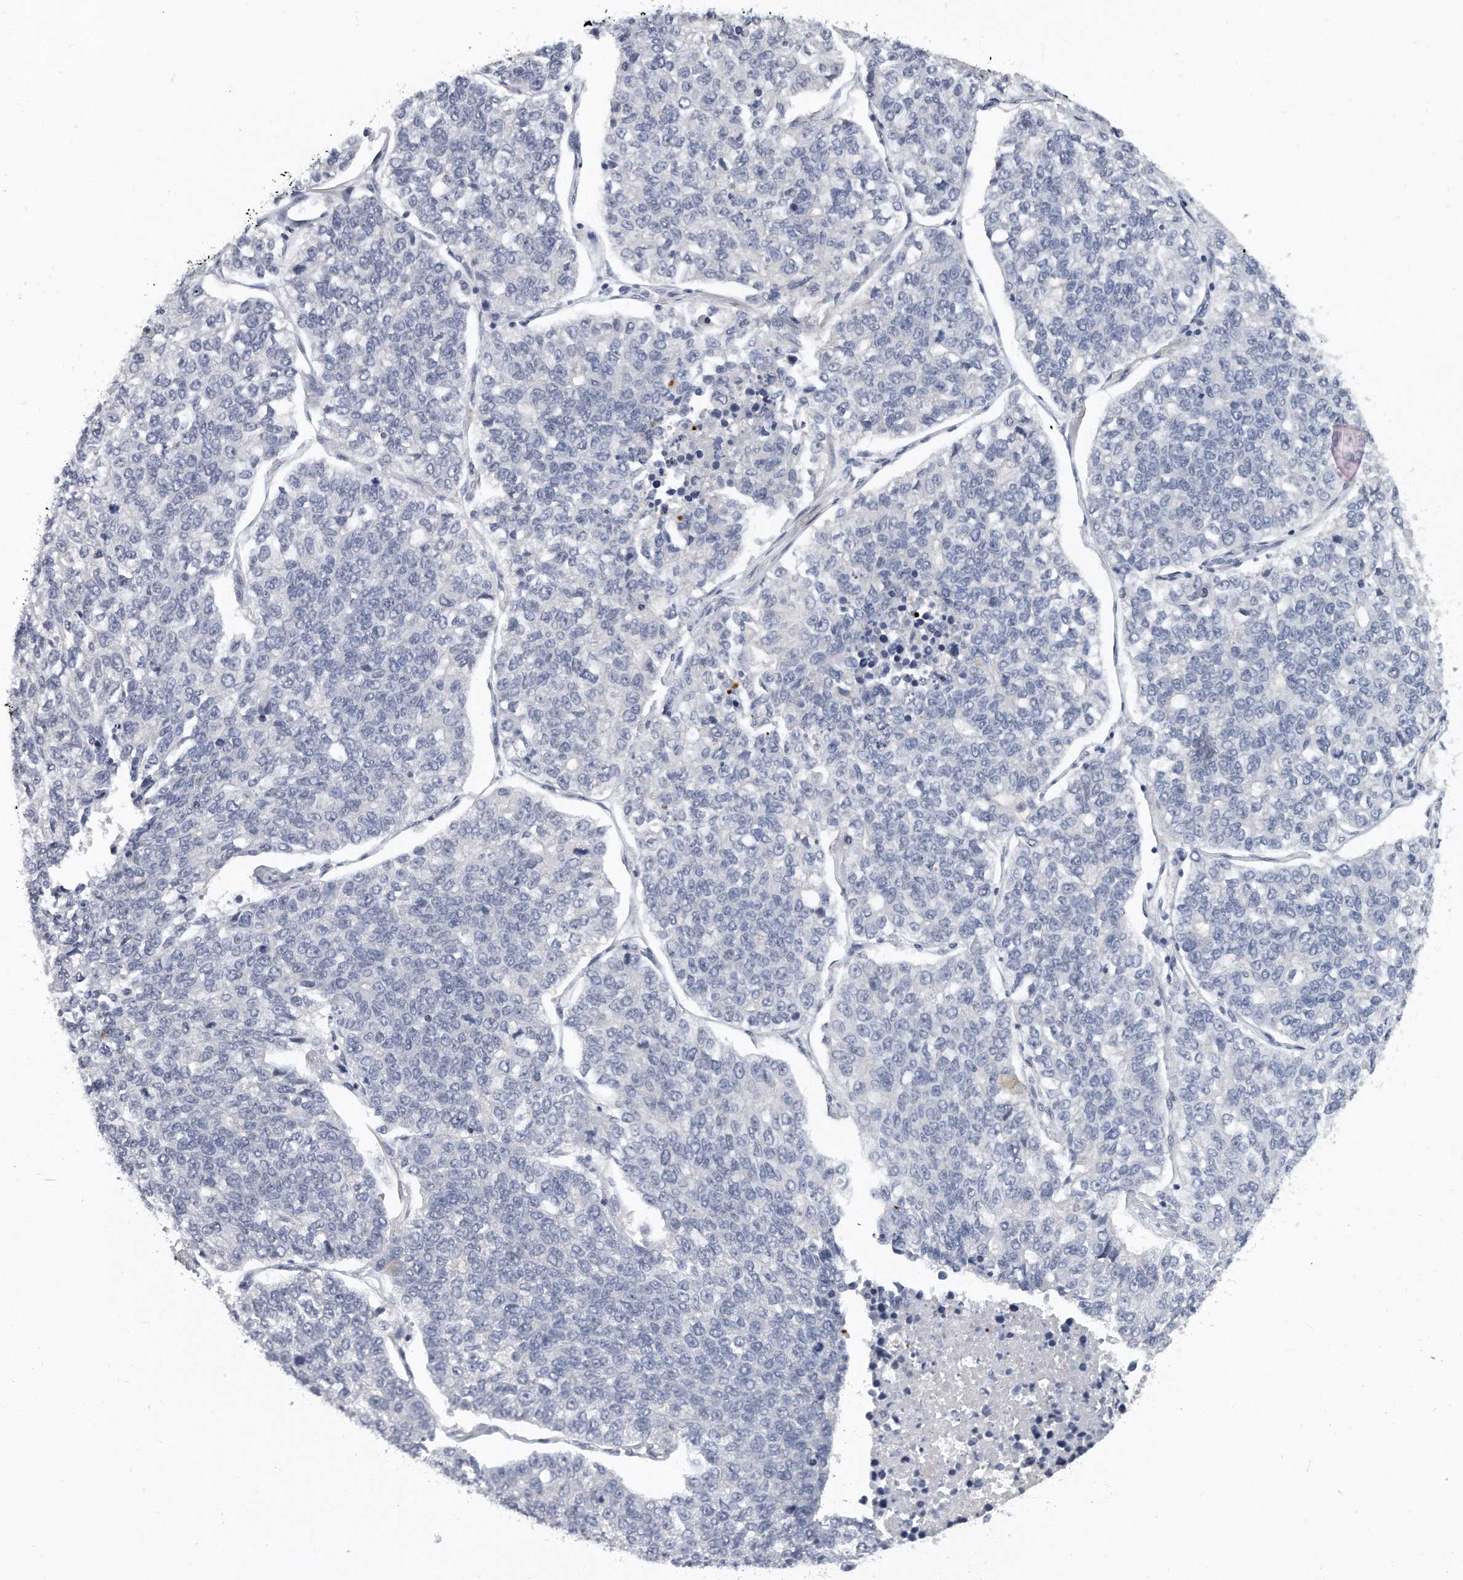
{"staining": {"intensity": "negative", "quantity": "none", "location": "none"}, "tissue": "lung cancer", "cell_type": "Tumor cells", "image_type": "cancer", "snomed": [{"axis": "morphology", "description": "Adenocarcinoma, NOS"}, {"axis": "topography", "description": "Lung"}], "caption": "Immunohistochemistry micrograph of human adenocarcinoma (lung) stained for a protein (brown), which displays no expression in tumor cells. (DAB IHC visualized using brightfield microscopy, high magnification).", "gene": "KLHL7", "patient": {"sex": "male", "age": 49}}